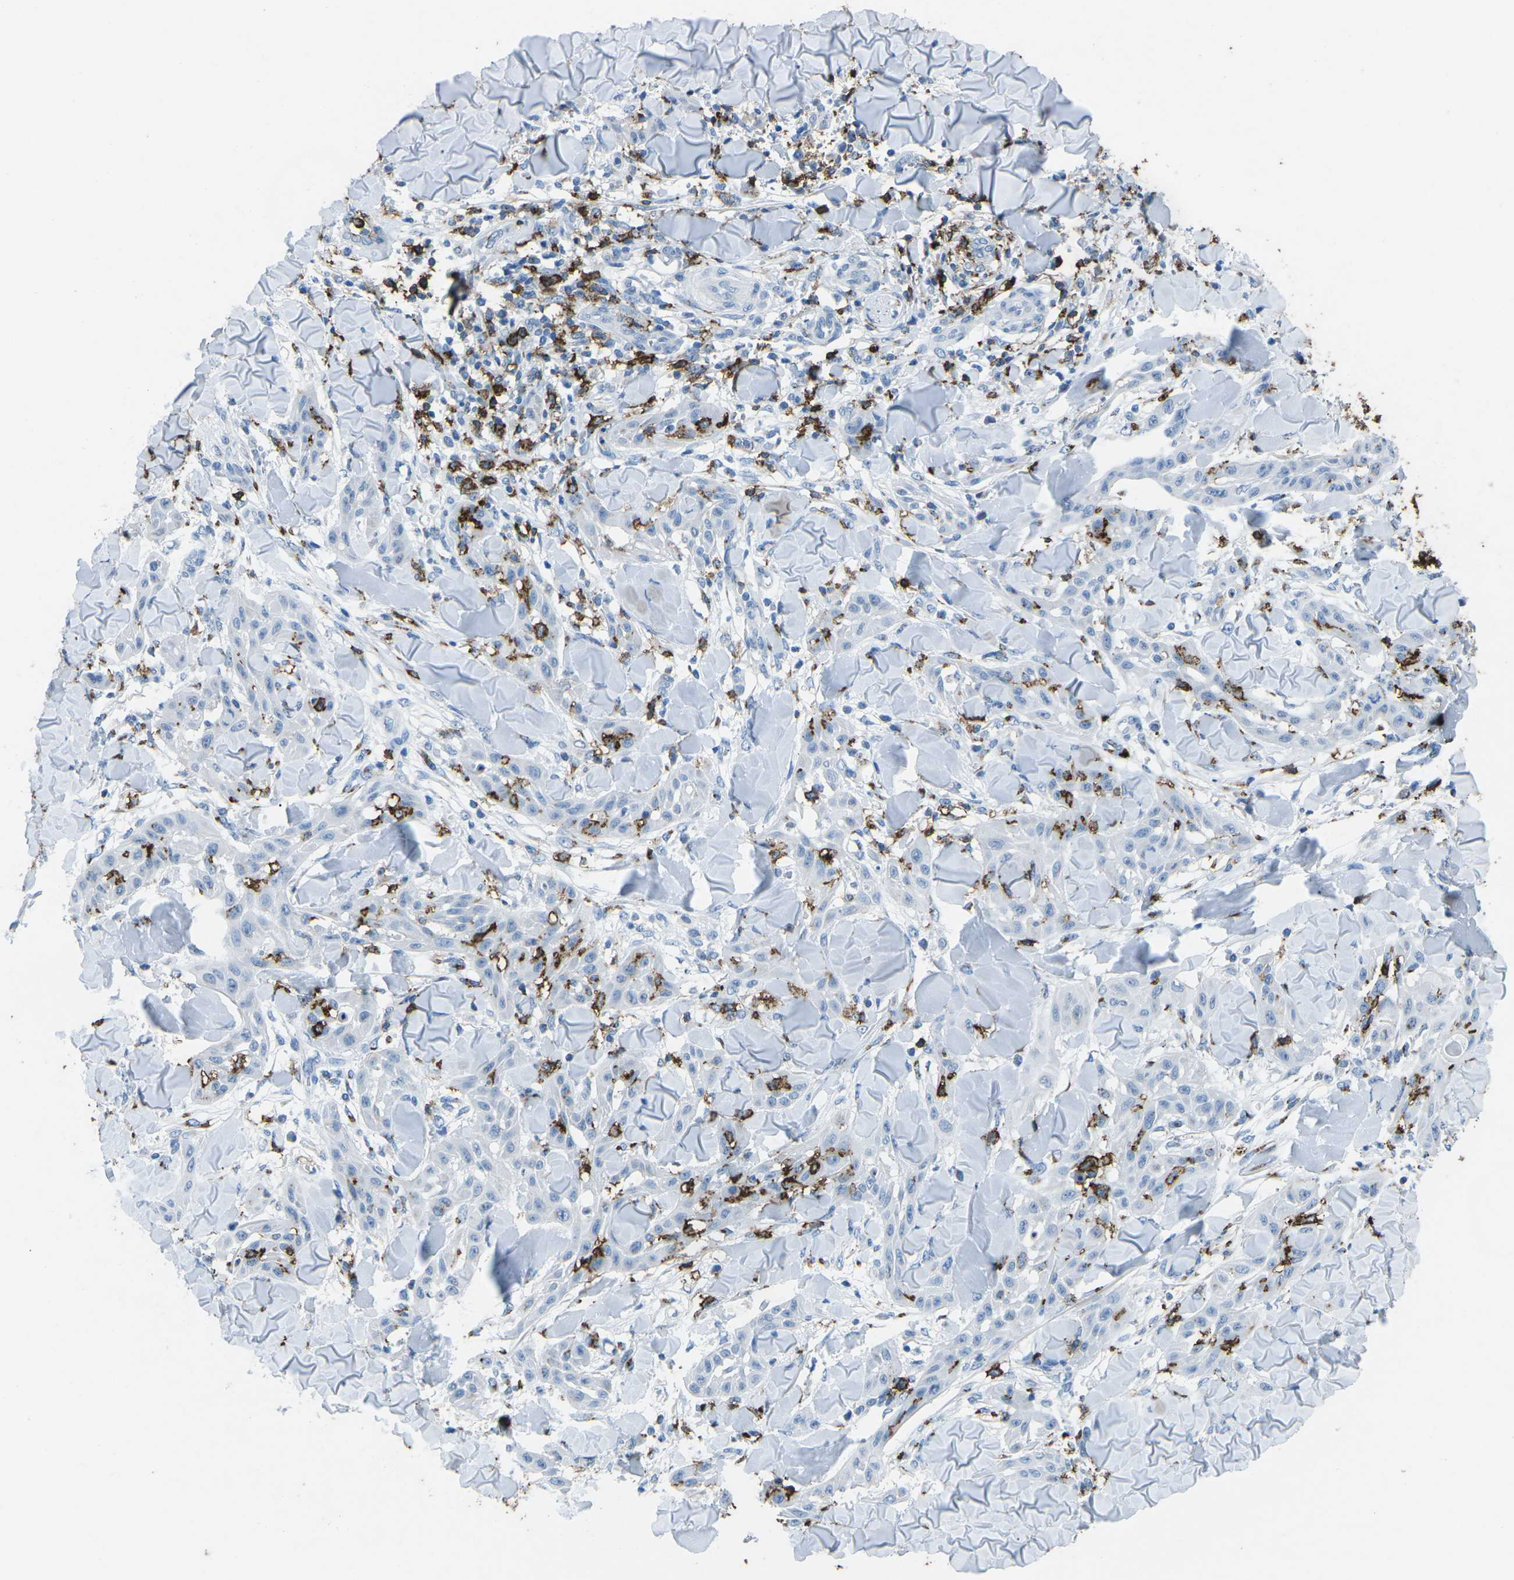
{"staining": {"intensity": "negative", "quantity": "none", "location": "none"}, "tissue": "skin cancer", "cell_type": "Tumor cells", "image_type": "cancer", "snomed": [{"axis": "morphology", "description": "Squamous cell carcinoma, NOS"}, {"axis": "topography", "description": "Skin"}], "caption": "DAB (3,3'-diaminobenzidine) immunohistochemical staining of squamous cell carcinoma (skin) displays no significant positivity in tumor cells.", "gene": "CTAGE1", "patient": {"sex": "male", "age": 24}}